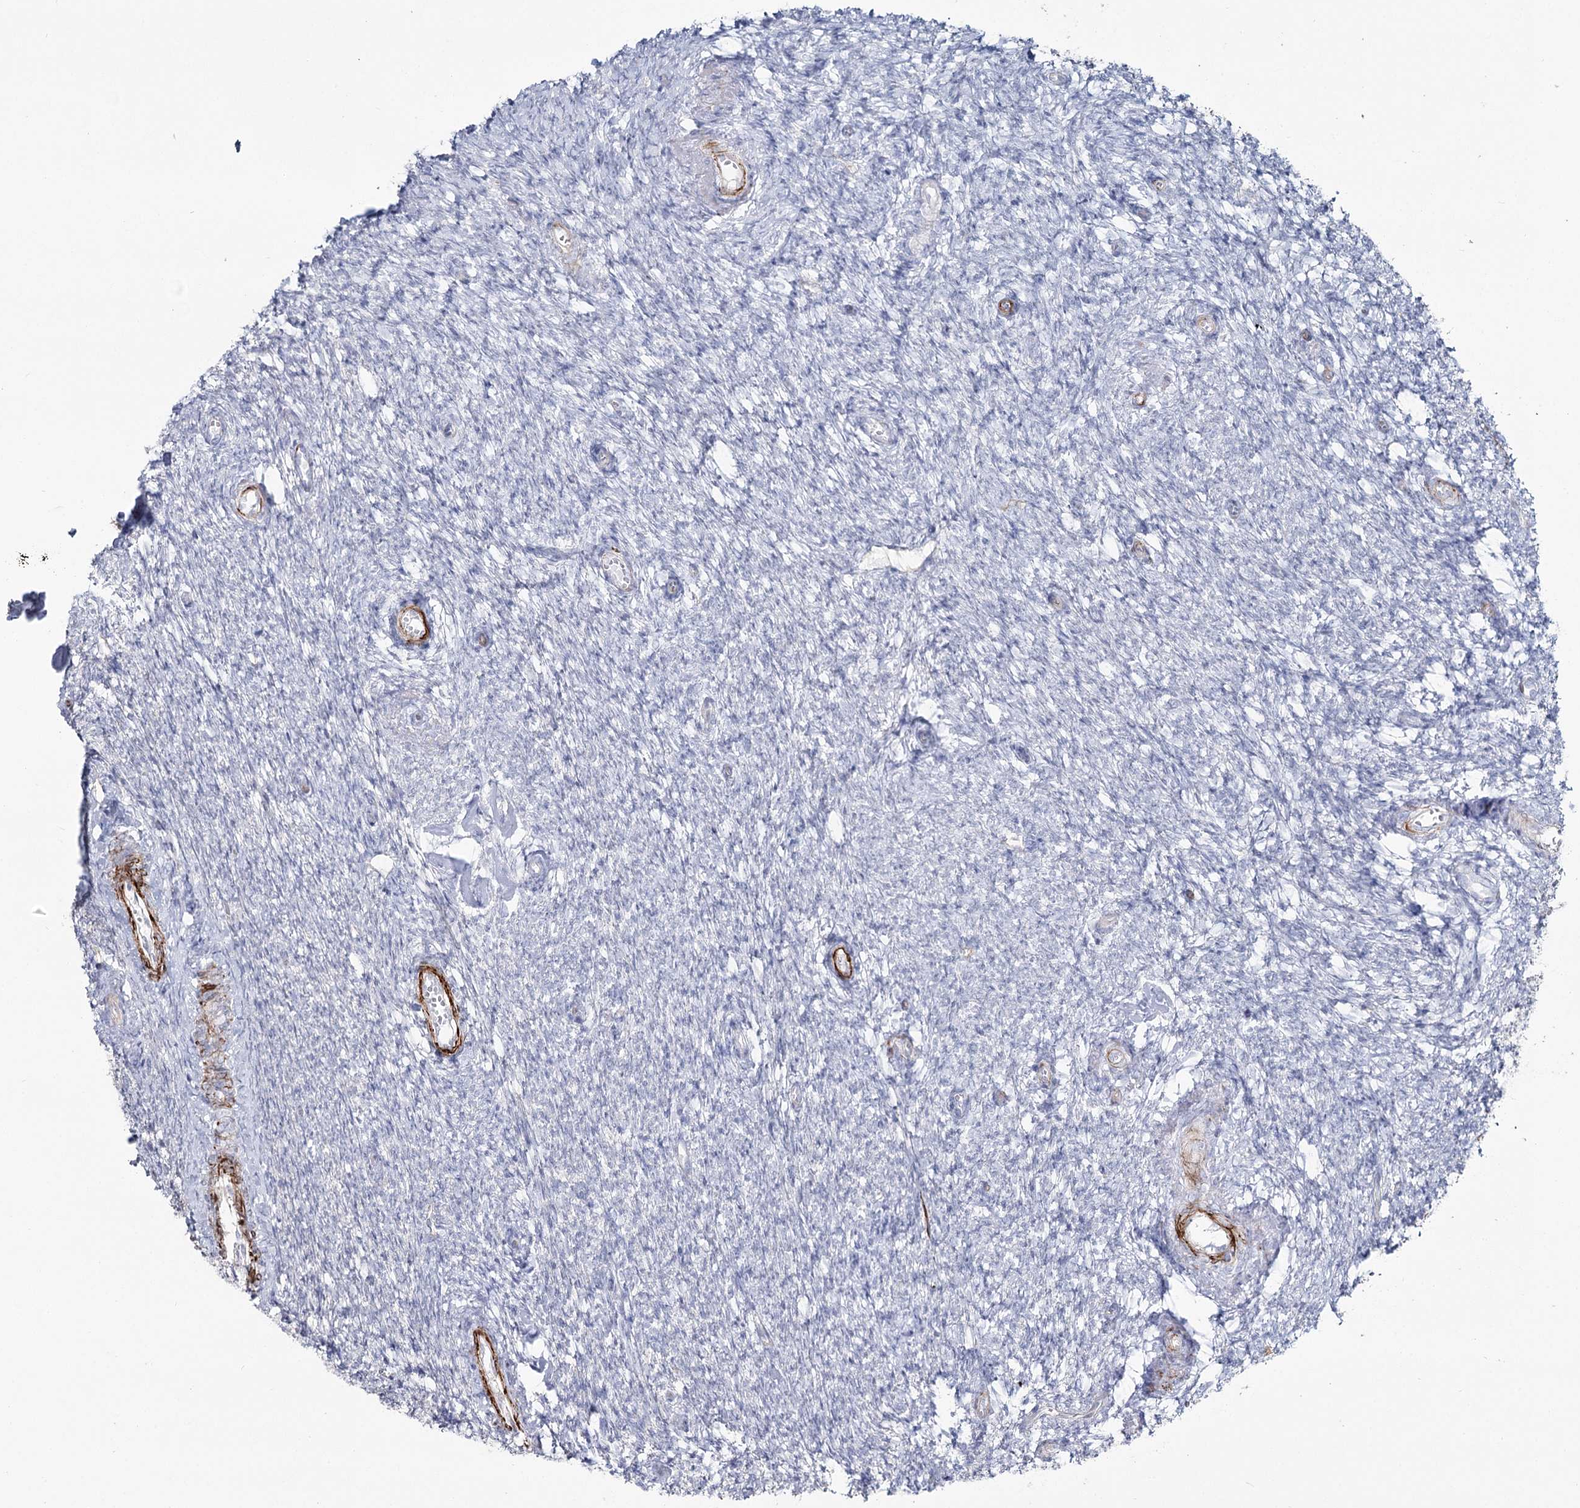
{"staining": {"intensity": "negative", "quantity": "none", "location": "none"}, "tissue": "ovary", "cell_type": "Ovarian stroma cells", "image_type": "normal", "snomed": [{"axis": "morphology", "description": "Normal tissue, NOS"}, {"axis": "topography", "description": "Ovary"}], "caption": "Immunohistochemistry histopathology image of benign ovary stained for a protein (brown), which displays no positivity in ovarian stroma cells.", "gene": "SUMF1", "patient": {"sex": "female", "age": 44}}